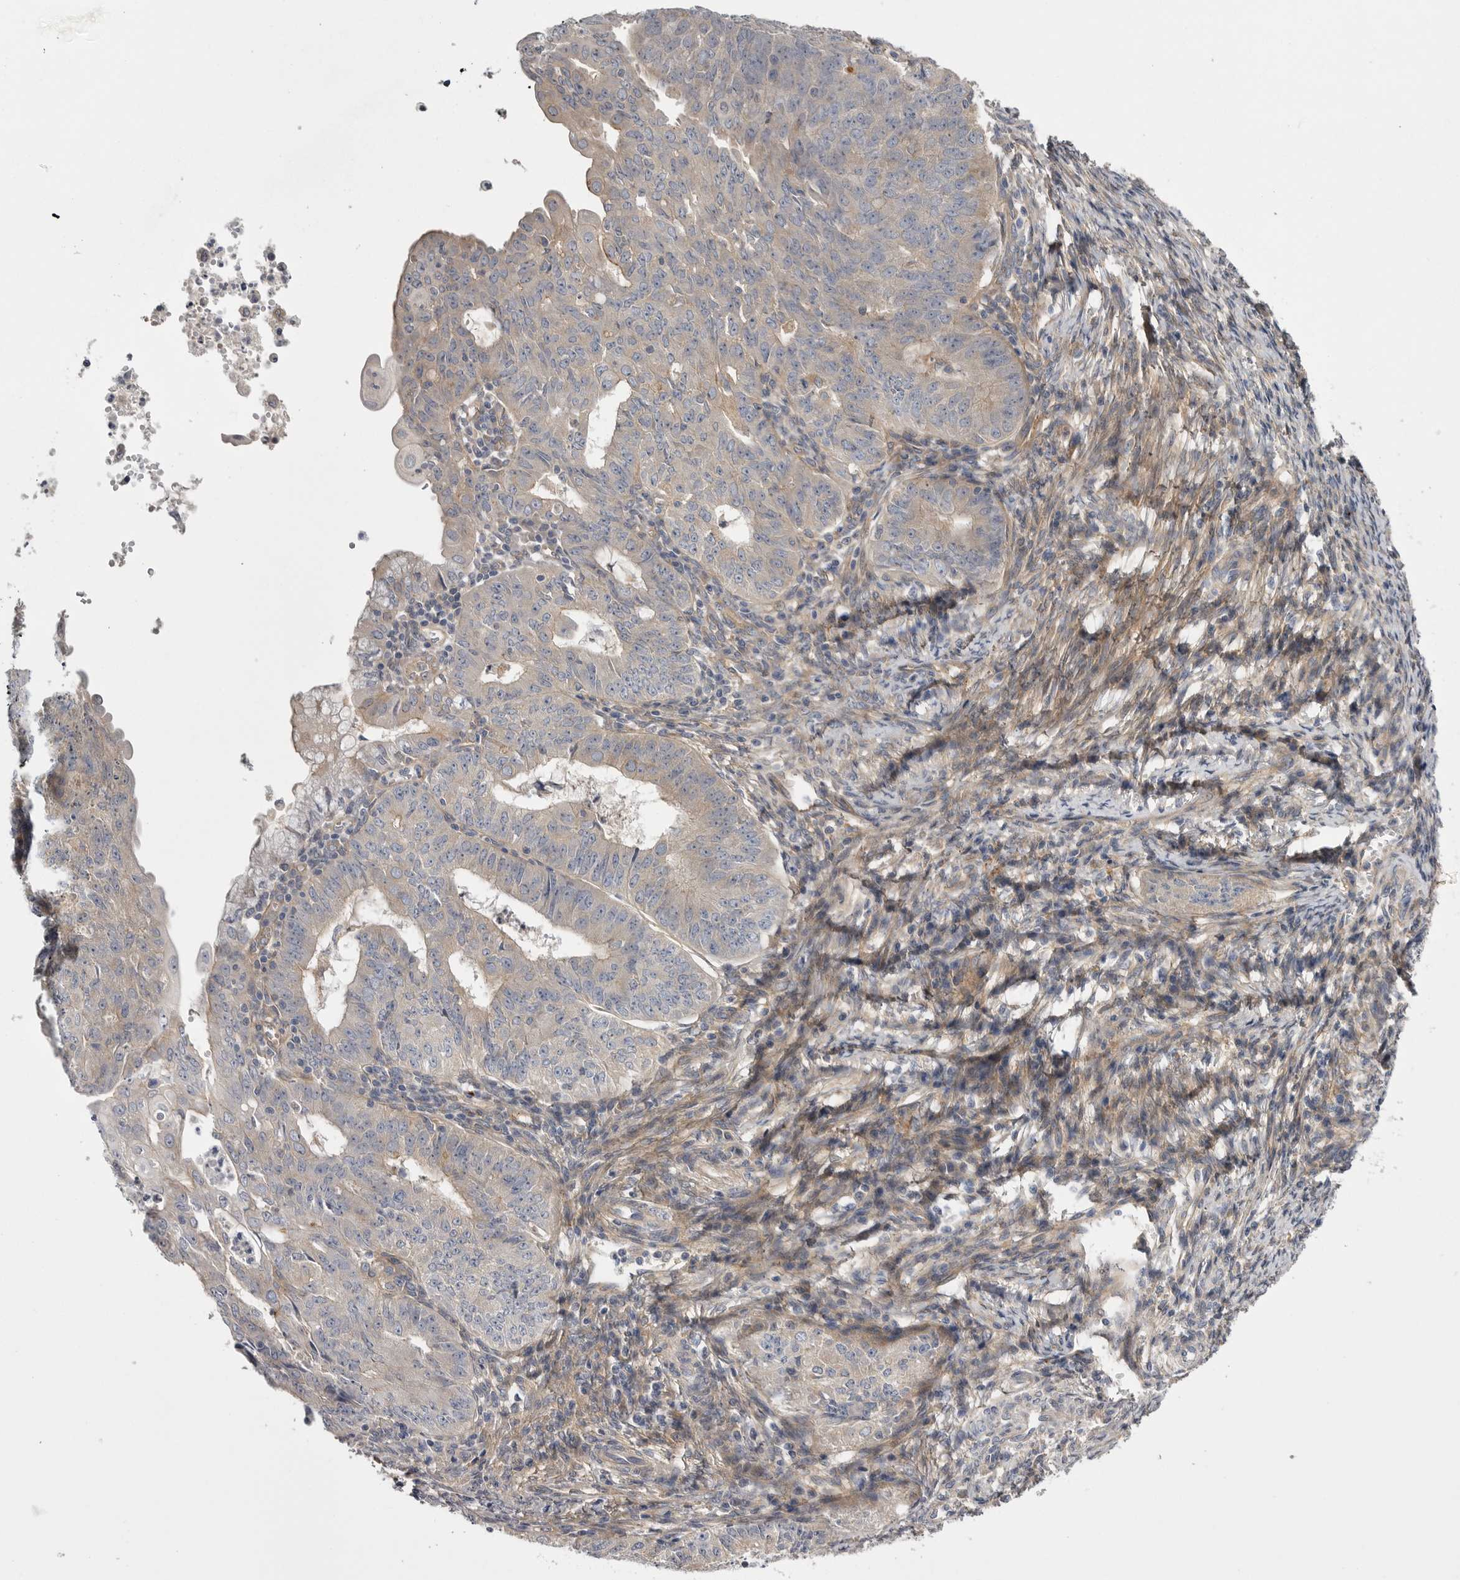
{"staining": {"intensity": "weak", "quantity": "<25%", "location": "cytoplasmic/membranous"}, "tissue": "endometrial cancer", "cell_type": "Tumor cells", "image_type": "cancer", "snomed": [{"axis": "morphology", "description": "Adenocarcinoma, NOS"}, {"axis": "topography", "description": "Endometrium"}], "caption": "High power microscopy image of an immunohistochemistry histopathology image of endometrial cancer, revealing no significant staining in tumor cells.", "gene": "OSBPL9", "patient": {"sex": "female", "age": 32}}